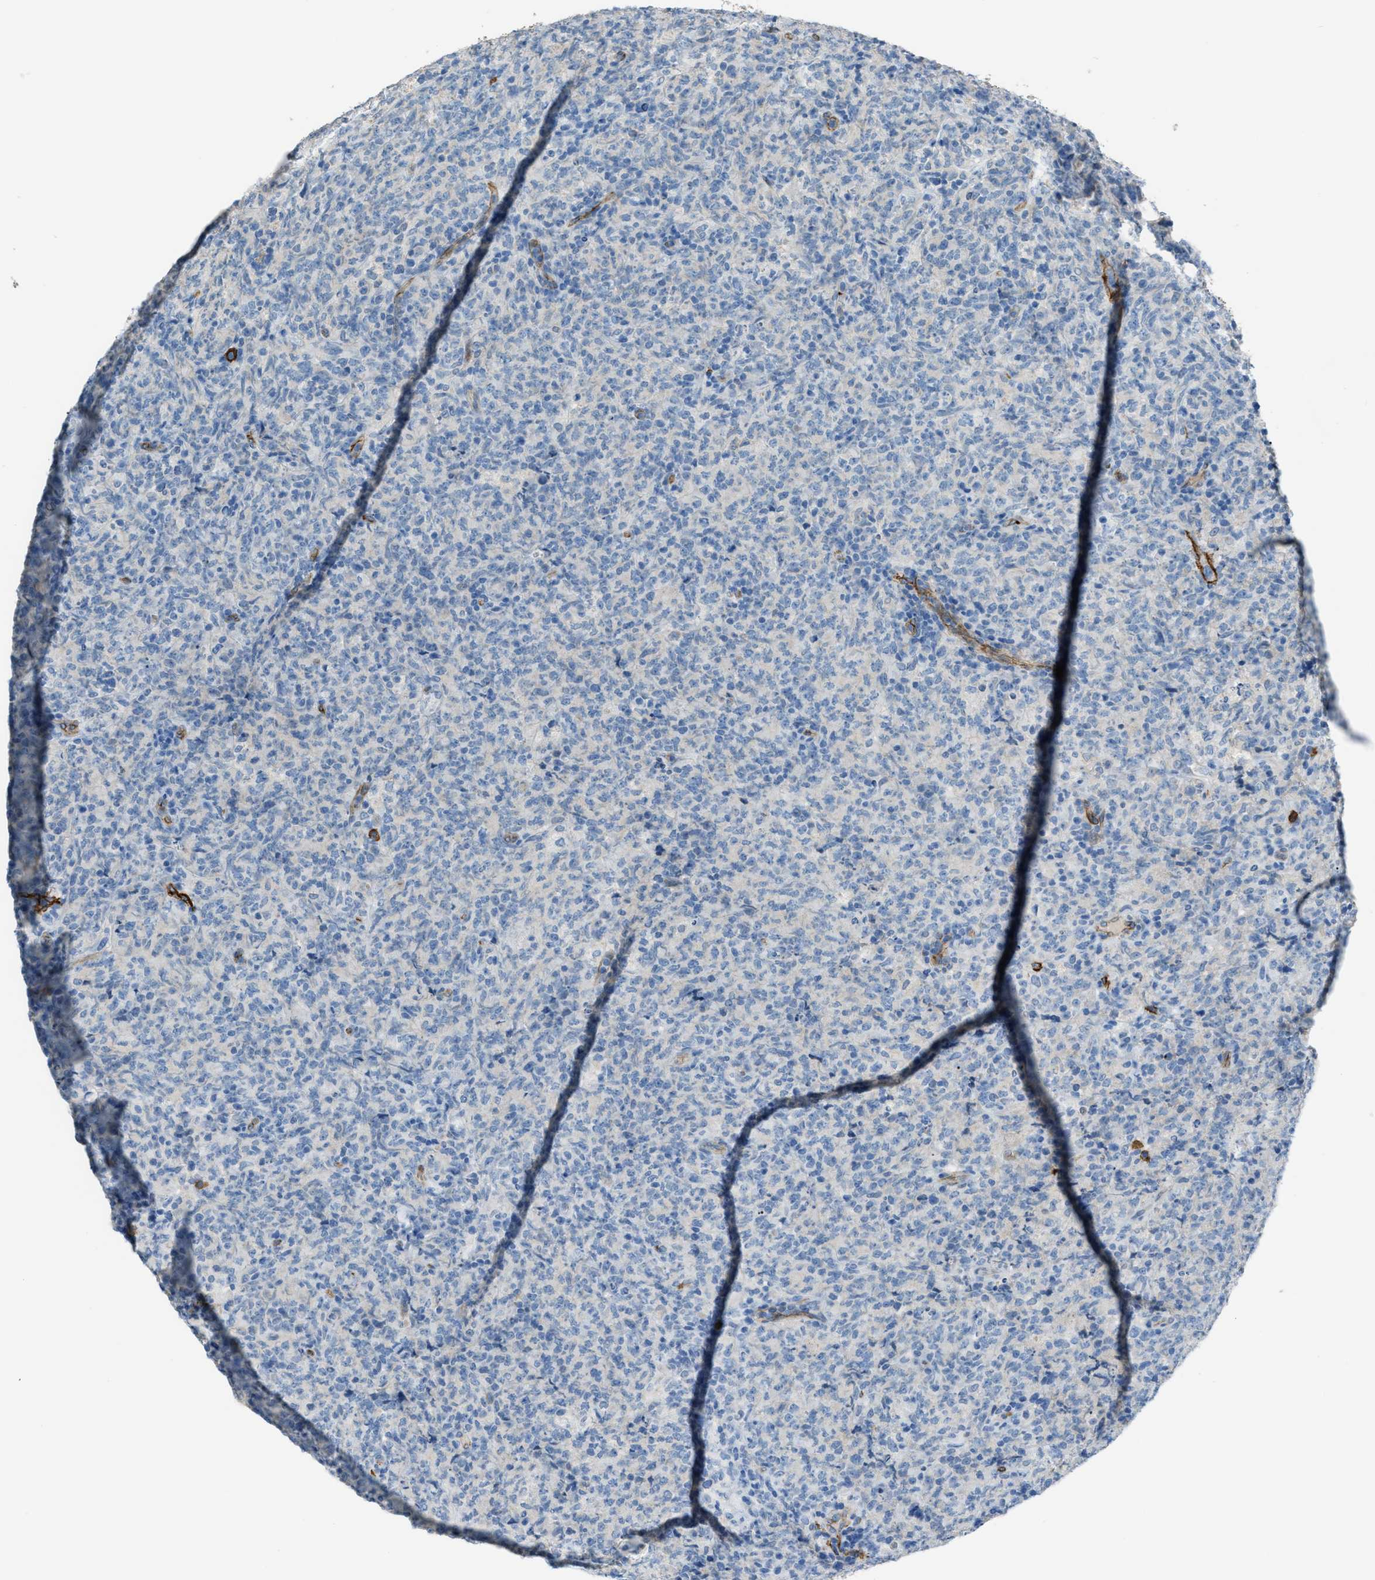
{"staining": {"intensity": "negative", "quantity": "none", "location": "none"}, "tissue": "lymphoma", "cell_type": "Tumor cells", "image_type": "cancer", "snomed": [{"axis": "morphology", "description": "Malignant lymphoma, non-Hodgkin's type, High grade"}, {"axis": "topography", "description": "Tonsil"}], "caption": "This histopathology image is of lymphoma stained with immunohistochemistry to label a protein in brown with the nuclei are counter-stained blue. There is no positivity in tumor cells.", "gene": "SLC22A15", "patient": {"sex": "female", "age": 36}}